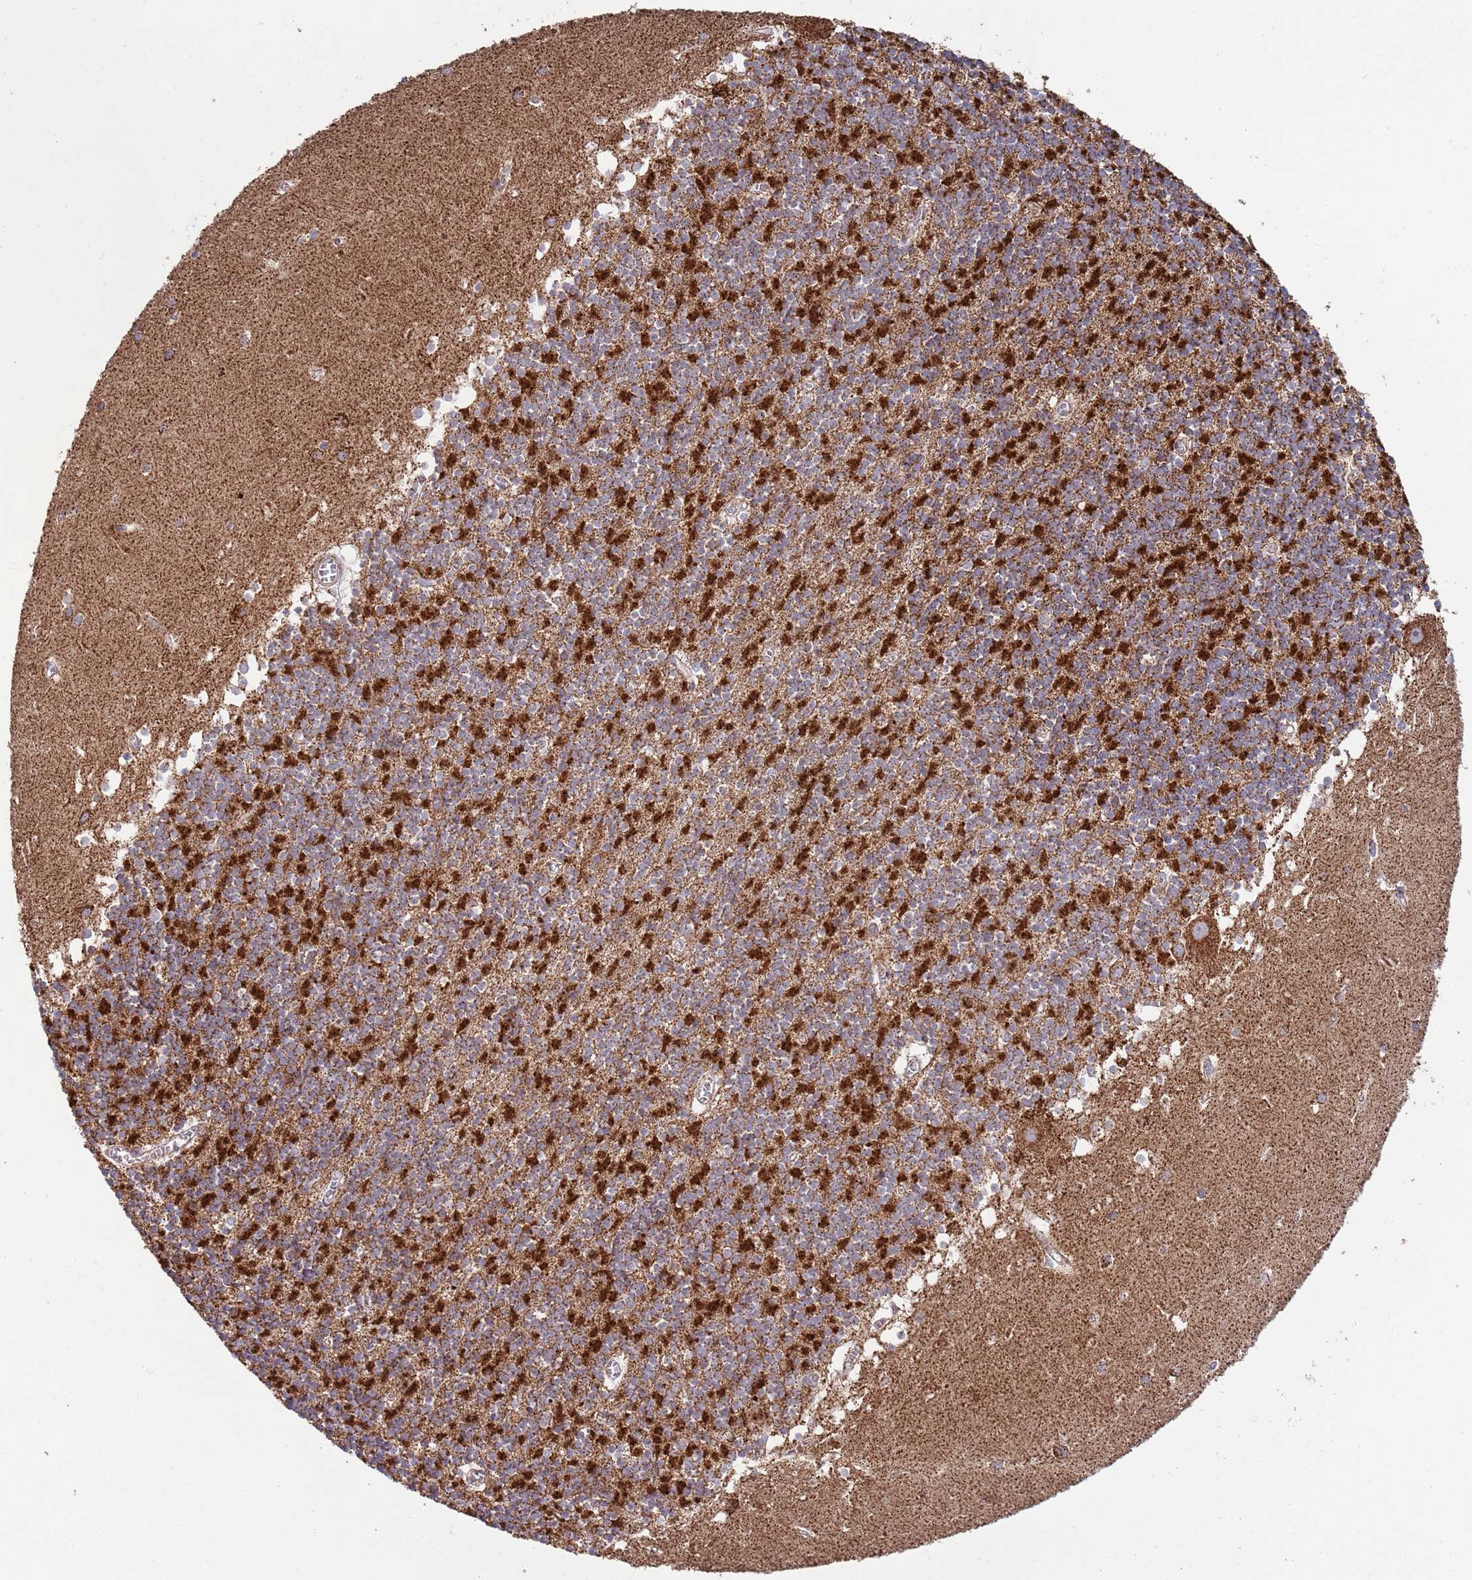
{"staining": {"intensity": "strong", "quantity": "25%-75%", "location": "cytoplasmic/membranous"}, "tissue": "cerebellum", "cell_type": "Cells in granular layer", "image_type": "normal", "snomed": [{"axis": "morphology", "description": "Normal tissue, NOS"}, {"axis": "topography", "description": "Cerebellum"}], "caption": "Immunohistochemistry image of normal cerebellum: cerebellum stained using immunohistochemistry shows high levels of strong protein expression localized specifically in the cytoplasmic/membranous of cells in granular layer, appearing as a cytoplasmic/membranous brown color.", "gene": "ATP5PD", "patient": {"sex": "male", "age": 54}}